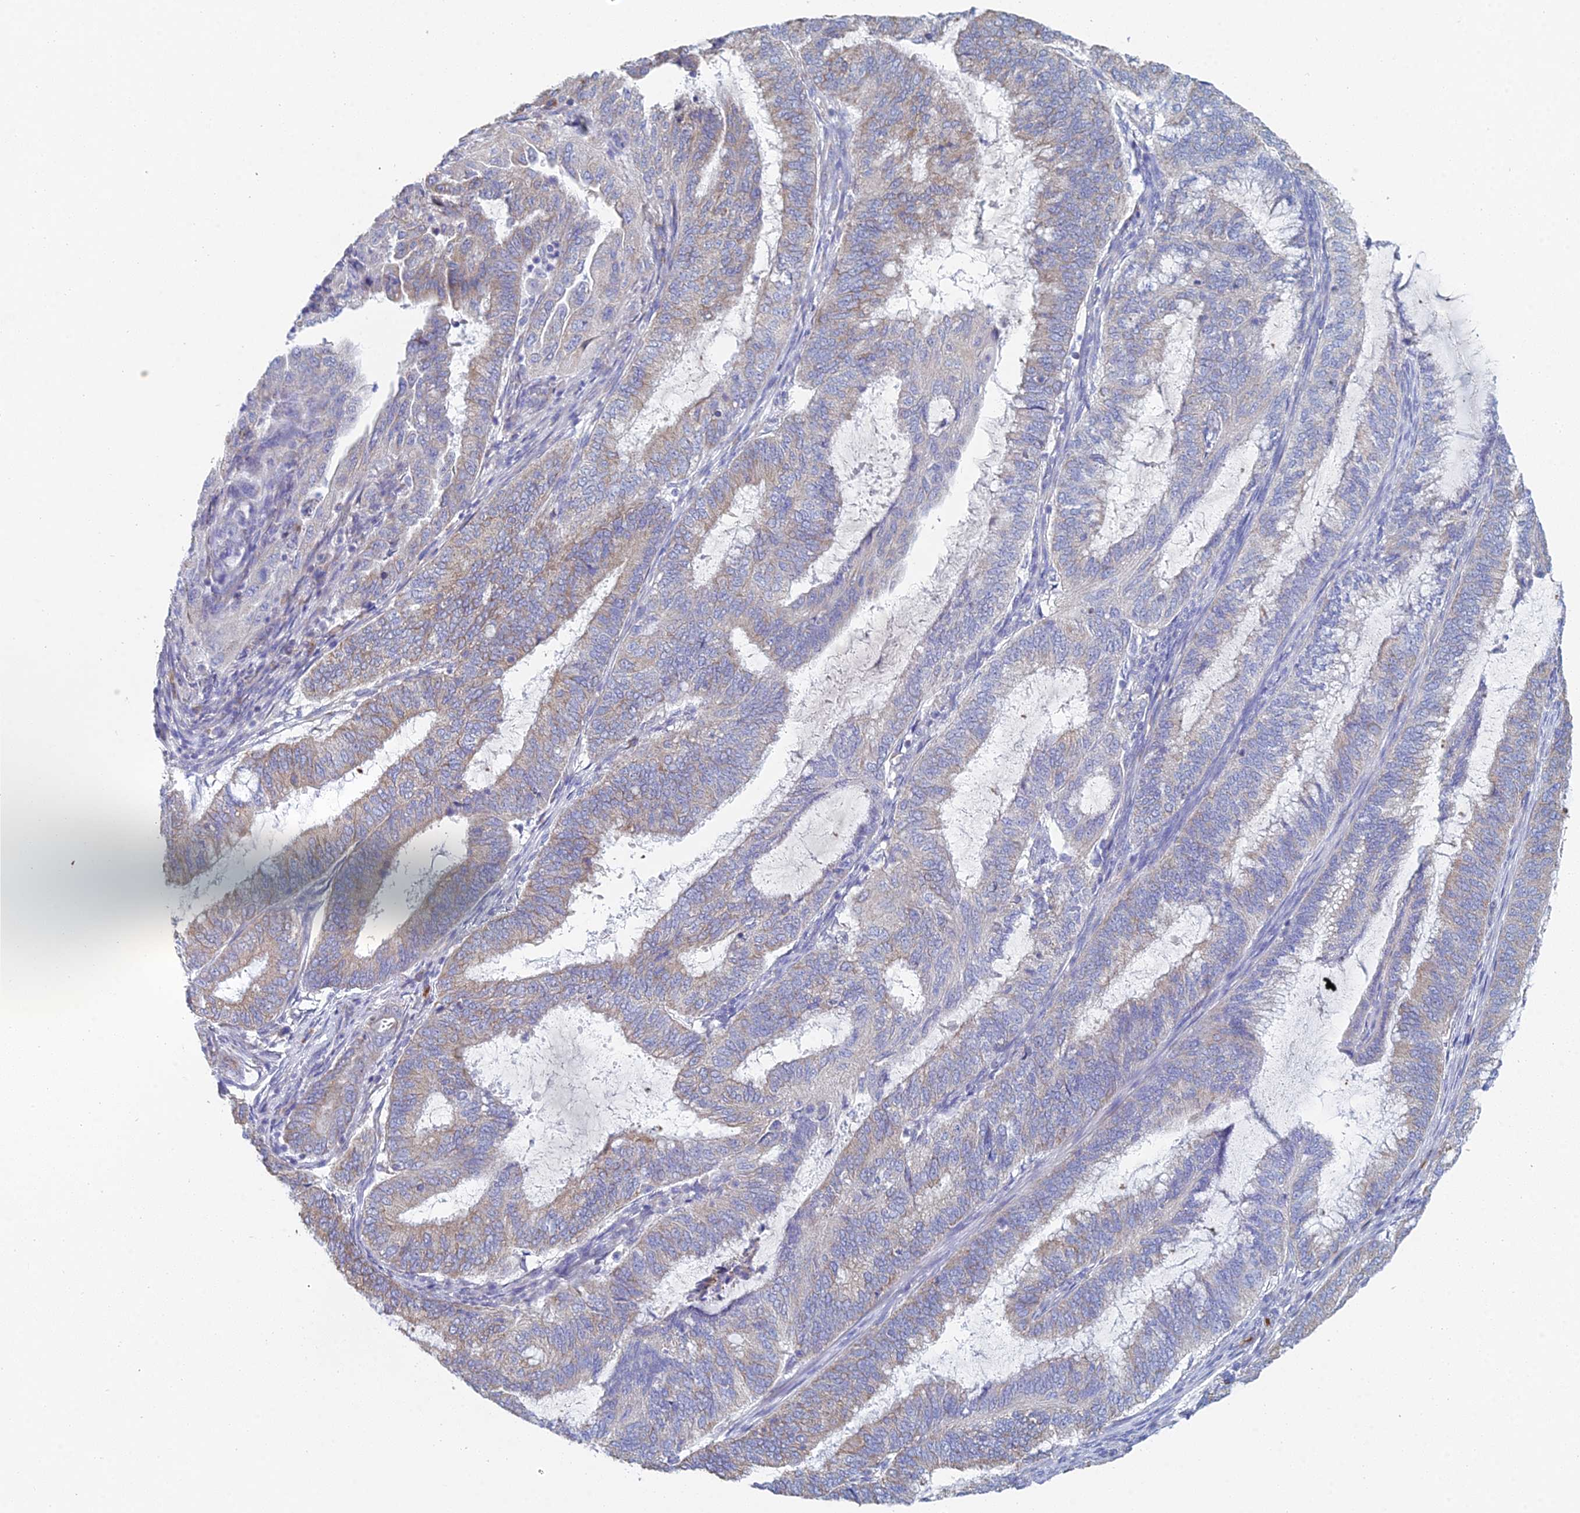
{"staining": {"intensity": "moderate", "quantity": "<25%", "location": "cytoplasmic/membranous"}, "tissue": "endometrial cancer", "cell_type": "Tumor cells", "image_type": "cancer", "snomed": [{"axis": "morphology", "description": "Adenocarcinoma, NOS"}, {"axis": "topography", "description": "Endometrium"}], "caption": "Tumor cells demonstrate low levels of moderate cytoplasmic/membranous expression in about <25% of cells in human adenocarcinoma (endometrial).", "gene": "CRACR2B", "patient": {"sex": "female", "age": 51}}